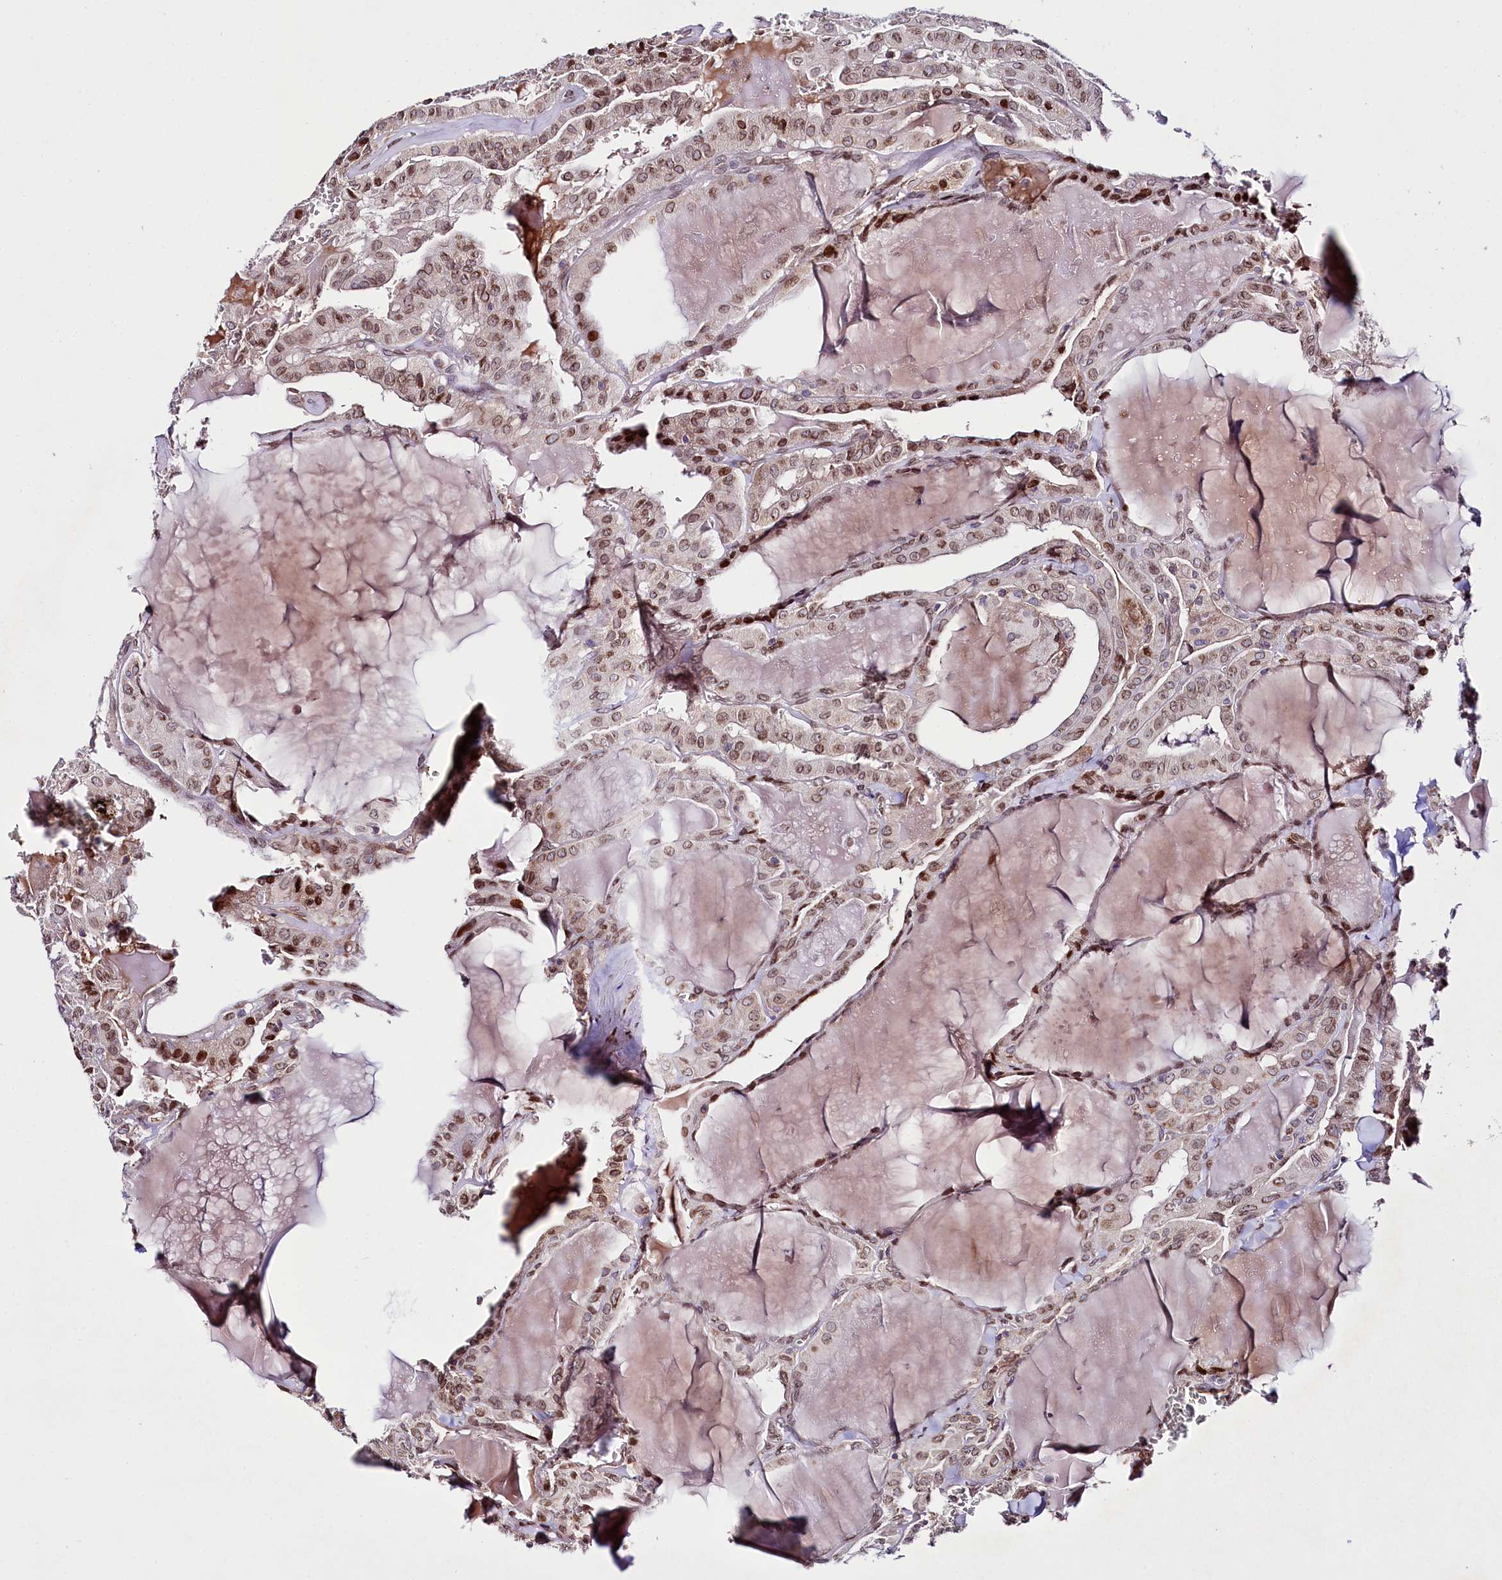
{"staining": {"intensity": "moderate", "quantity": ">75%", "location": "nuclear"}, "tissue": "thyroid cancer", "cell_type": "Tumor cells", "image_type": "cancer", "snomed": [{"axis": "morphology", "description": "Papillary adenocarcinoma, NOS"}, {"axis": "topography", "description": "Thyroid gland"}], "caption": "Moderate nuclear positivity is appreciated in approximately >75% of tumor cells in thyroid papillary adenocarcinoma. The protein of interest is shown in brown color, while the nuclei are stained blue.", "gene": "ZNF226", "patient": {"sex": "male", "age": 52}}